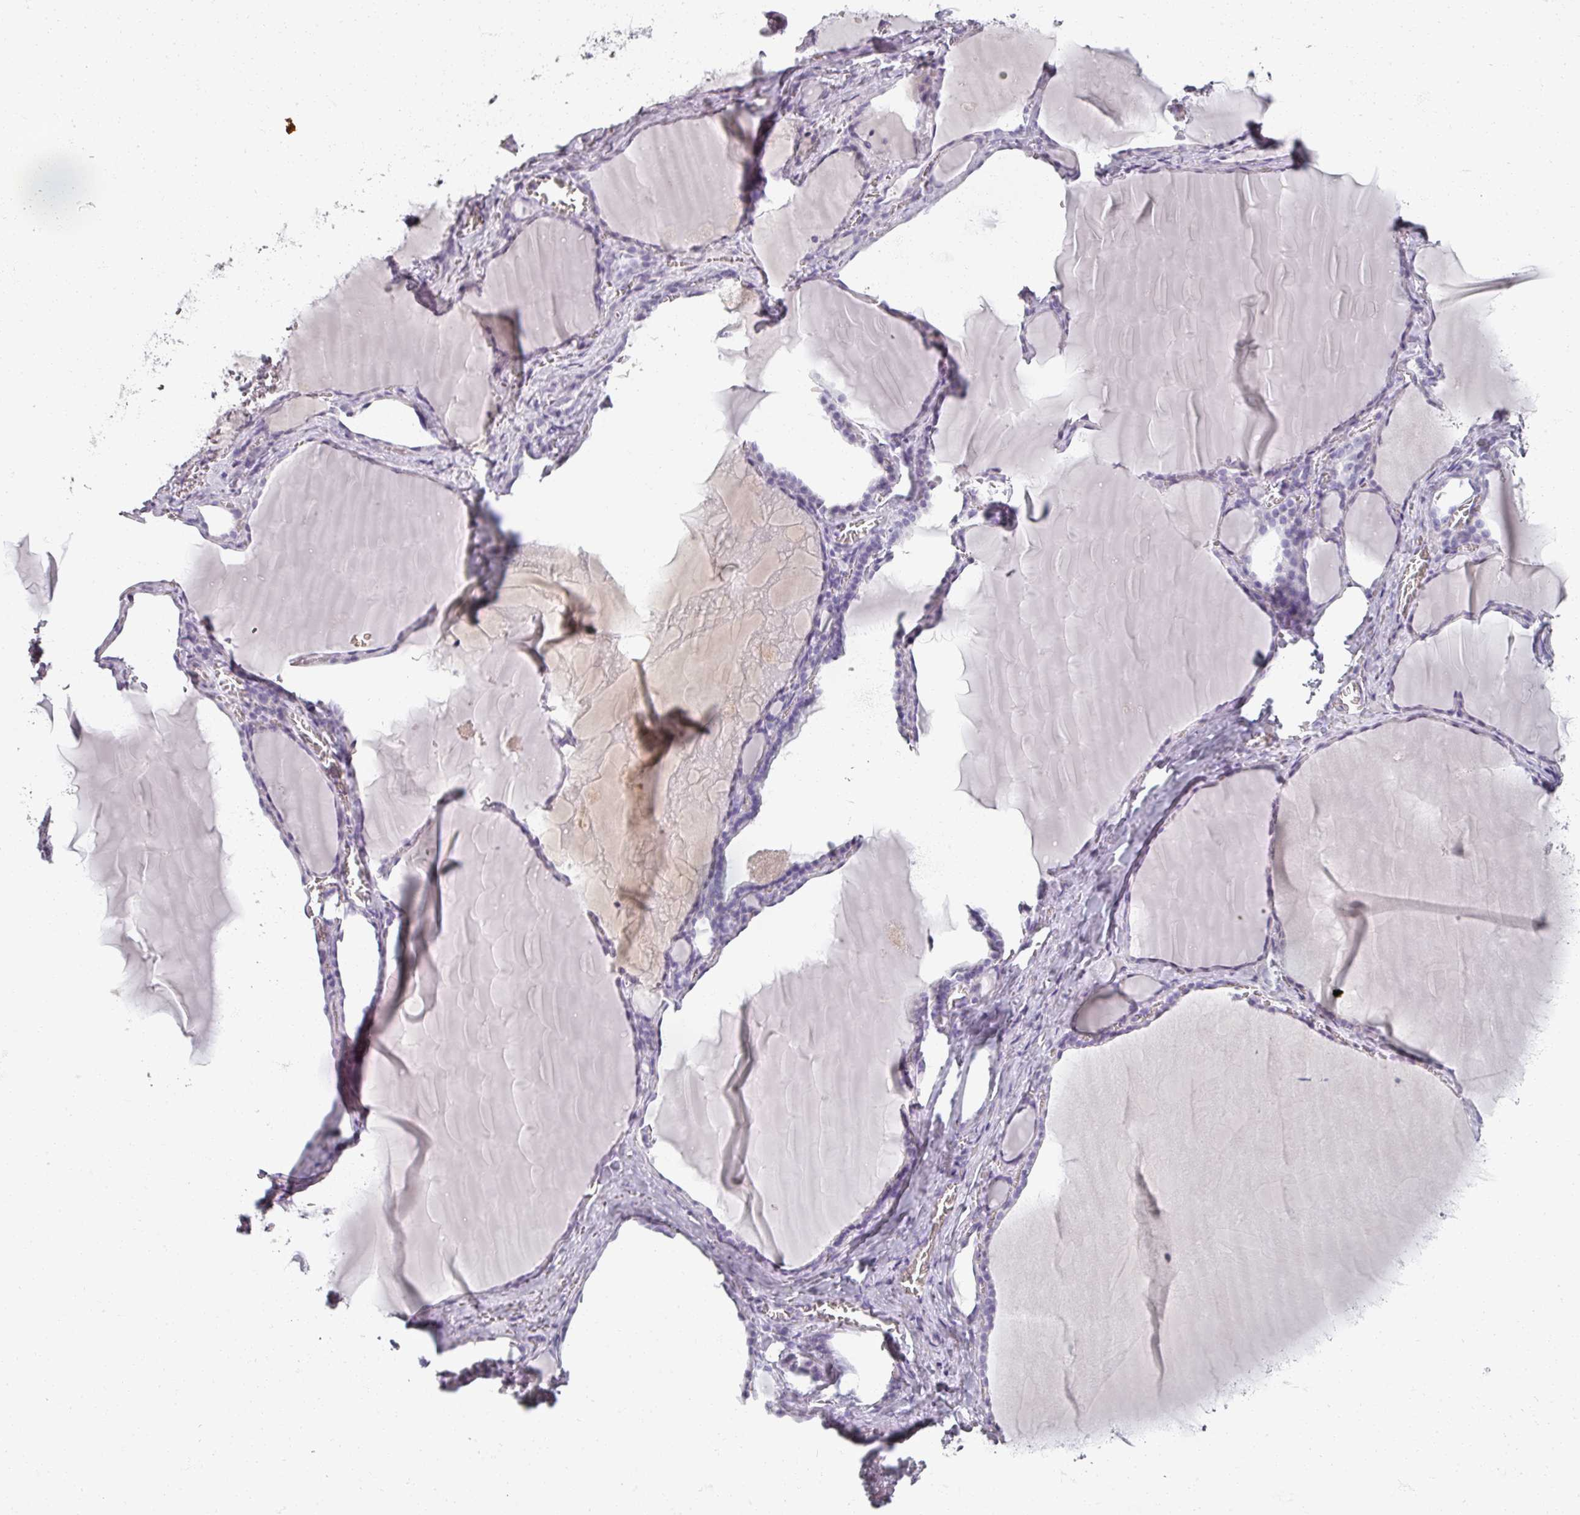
{"staining": {"intensity": "negative", "quantity": "none", "location": "none"}, "tissue": "thyroid gland", "cell_type": "Glandular cells", "image_type": "normal", "snomed": [{"axis": "morphology", "description": "Normal tissue, NOS"}, {"axis": "topography", "description": "Thyroid gland"}], "caption": "The histopathology image reveals no staining of glandular cells in normal thyroid gland. Nuclei are stained in blue.", "gene": "REG3A", "patient": {"sex": "female", "age": 49}}